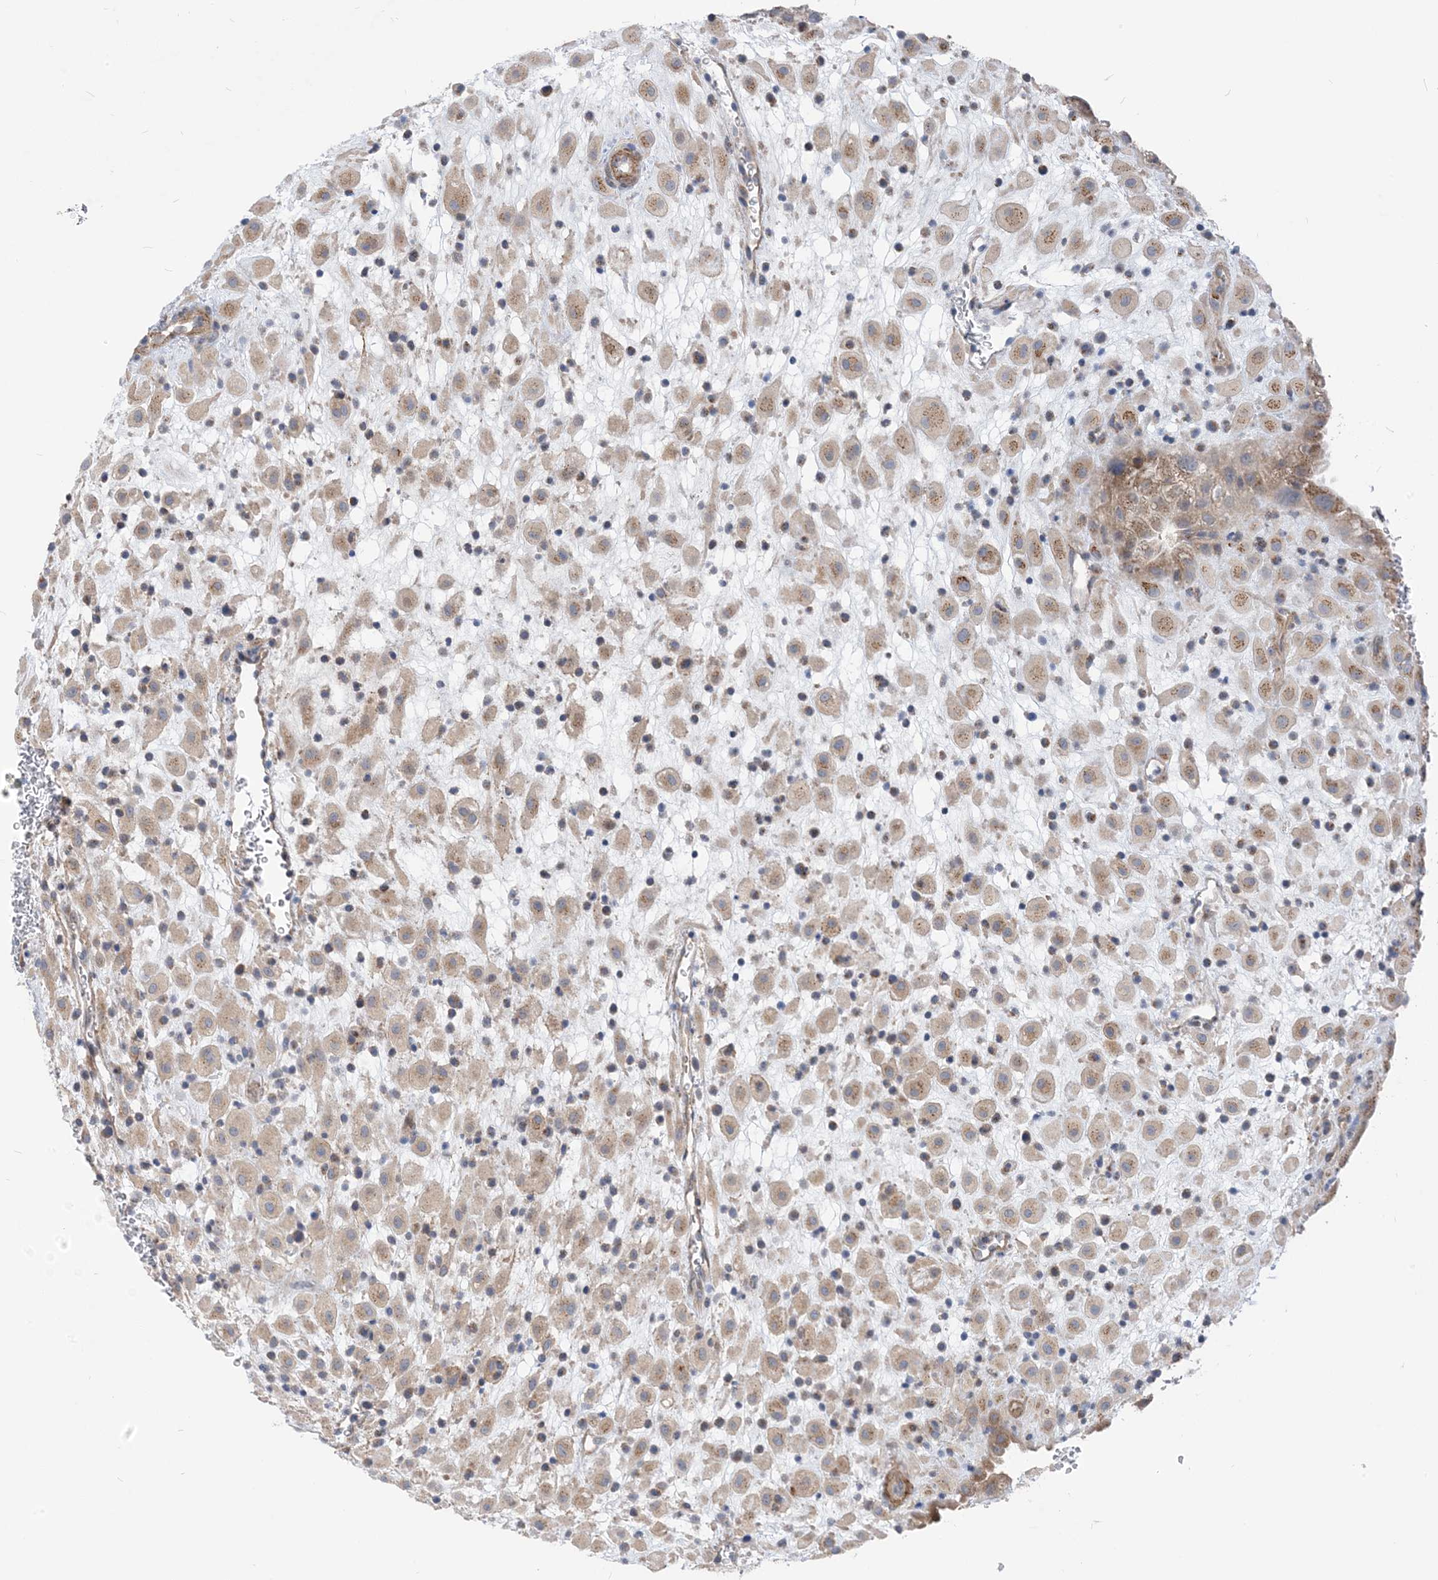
{"staining": {"intensity": "moderate", "quantity": ">75%", "location": "cytoplasmic/membranous"}, "tissue": "placenta", "cell_type": "Trophoblastic cells", "image_type": "normal", "snomed": [{"axis": "morphology", "description": "Normal tissue, NOS"}, {"axis": "topography", "description": "Placenta"}], "caption": "Brown immunohistochemical staining in benign placenta displays moderate cytoplasmic/membranous staining in about >75% of trophoblastic cells. (DAB (3,3'-diaminobenzidine) IHC with brightfield microscopy, high magnification).", "gene": "PLEKHA3", "patient": {"sex": "female", "age": 35}}